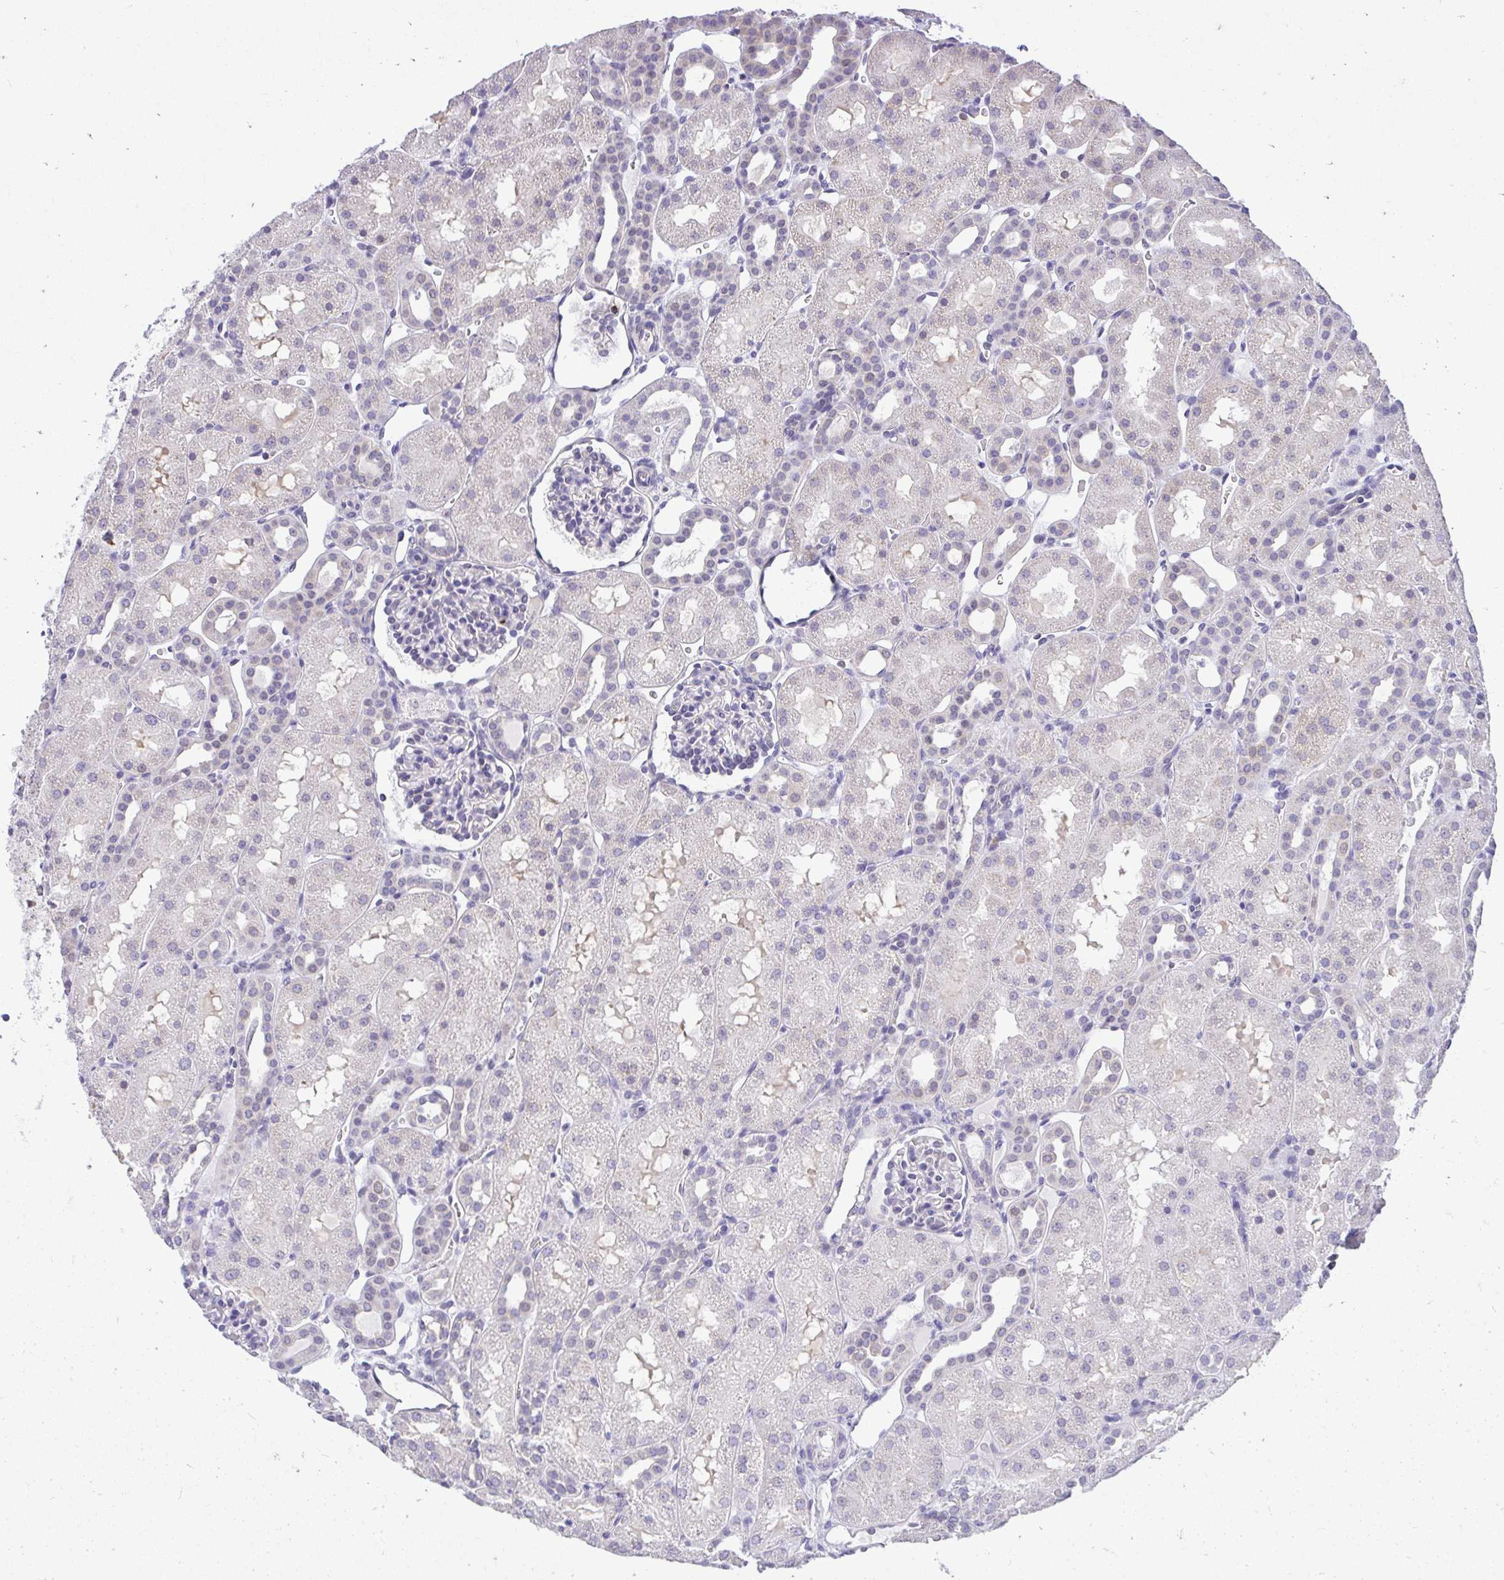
{"staining": {"intensity": "negative", "quantity": "none", "location": "none"}, "tissue": "kidney", "cell_type": "Cells in glomeruli", "image_type": "normal", "snomed": [{"axis": "morphology", "description": "Normal tissue, NOS"}, {"axis": "topography", "description": "Kidney"}], "caption": "A histopathology image of human kidney is negative for staining in cells in glomeruli.", "gene": "PYCR2", "patient": {"sex": "male", "age": 2}}